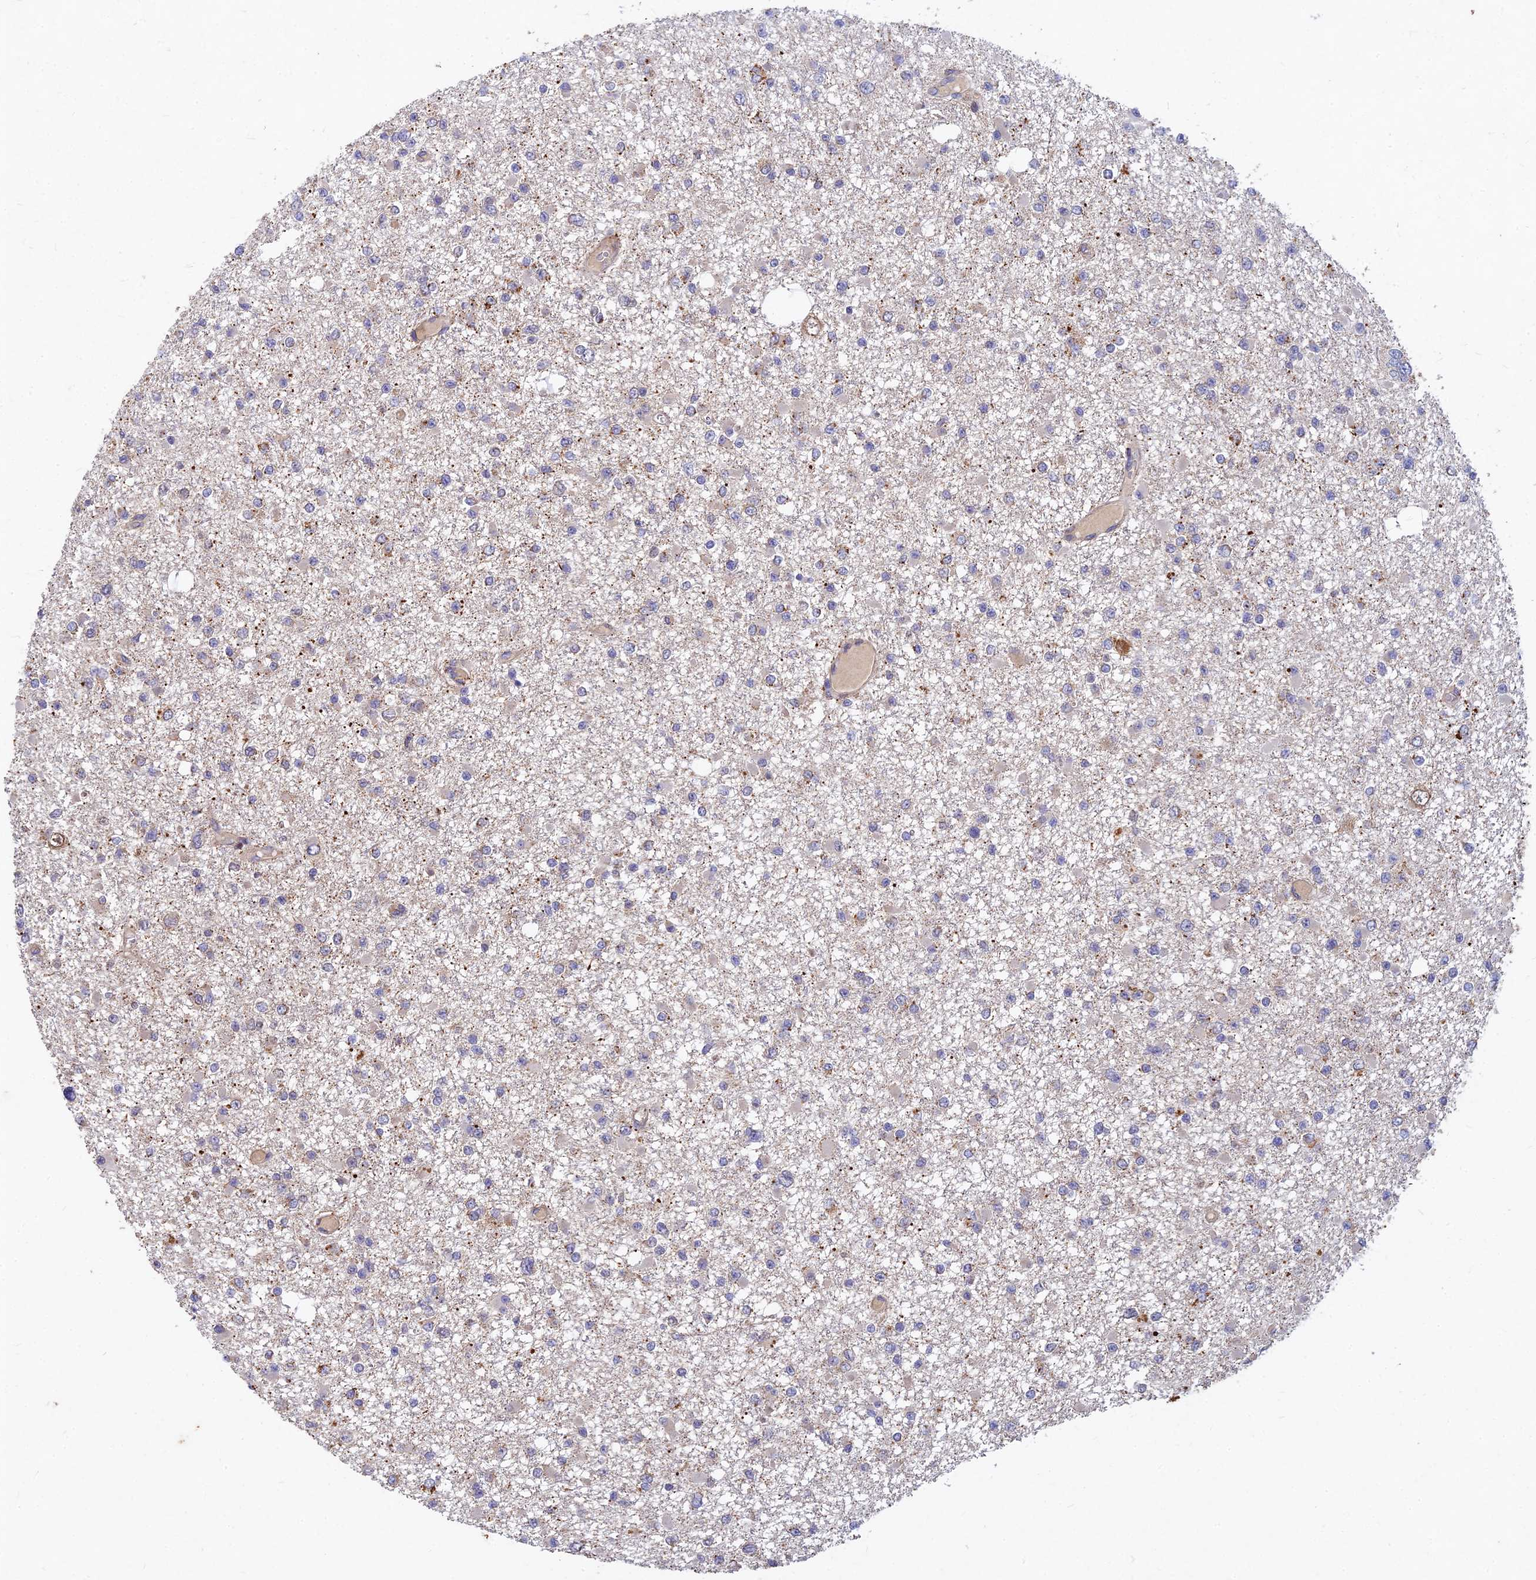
{"staining": {"intensity": "weak", "quantity": "<25%", "location": "cytoplasmic/membranous"}, "tissue": "glioma", "cell_type": "Tumor cells", "image_type": "cancer", "snomed": [{"axis": "morphology", "description": "Glioma, malignant, Low grade"}, {"axis": "topography", "description": "Brain"}], "caption": "This is an immunohistochemistry (IHC) photomicrograph of human malignant low-grade glioma. There is no staining in tumor cells.", "gene": "RELCH", "patient": {"sex": "female", "age": 22}}